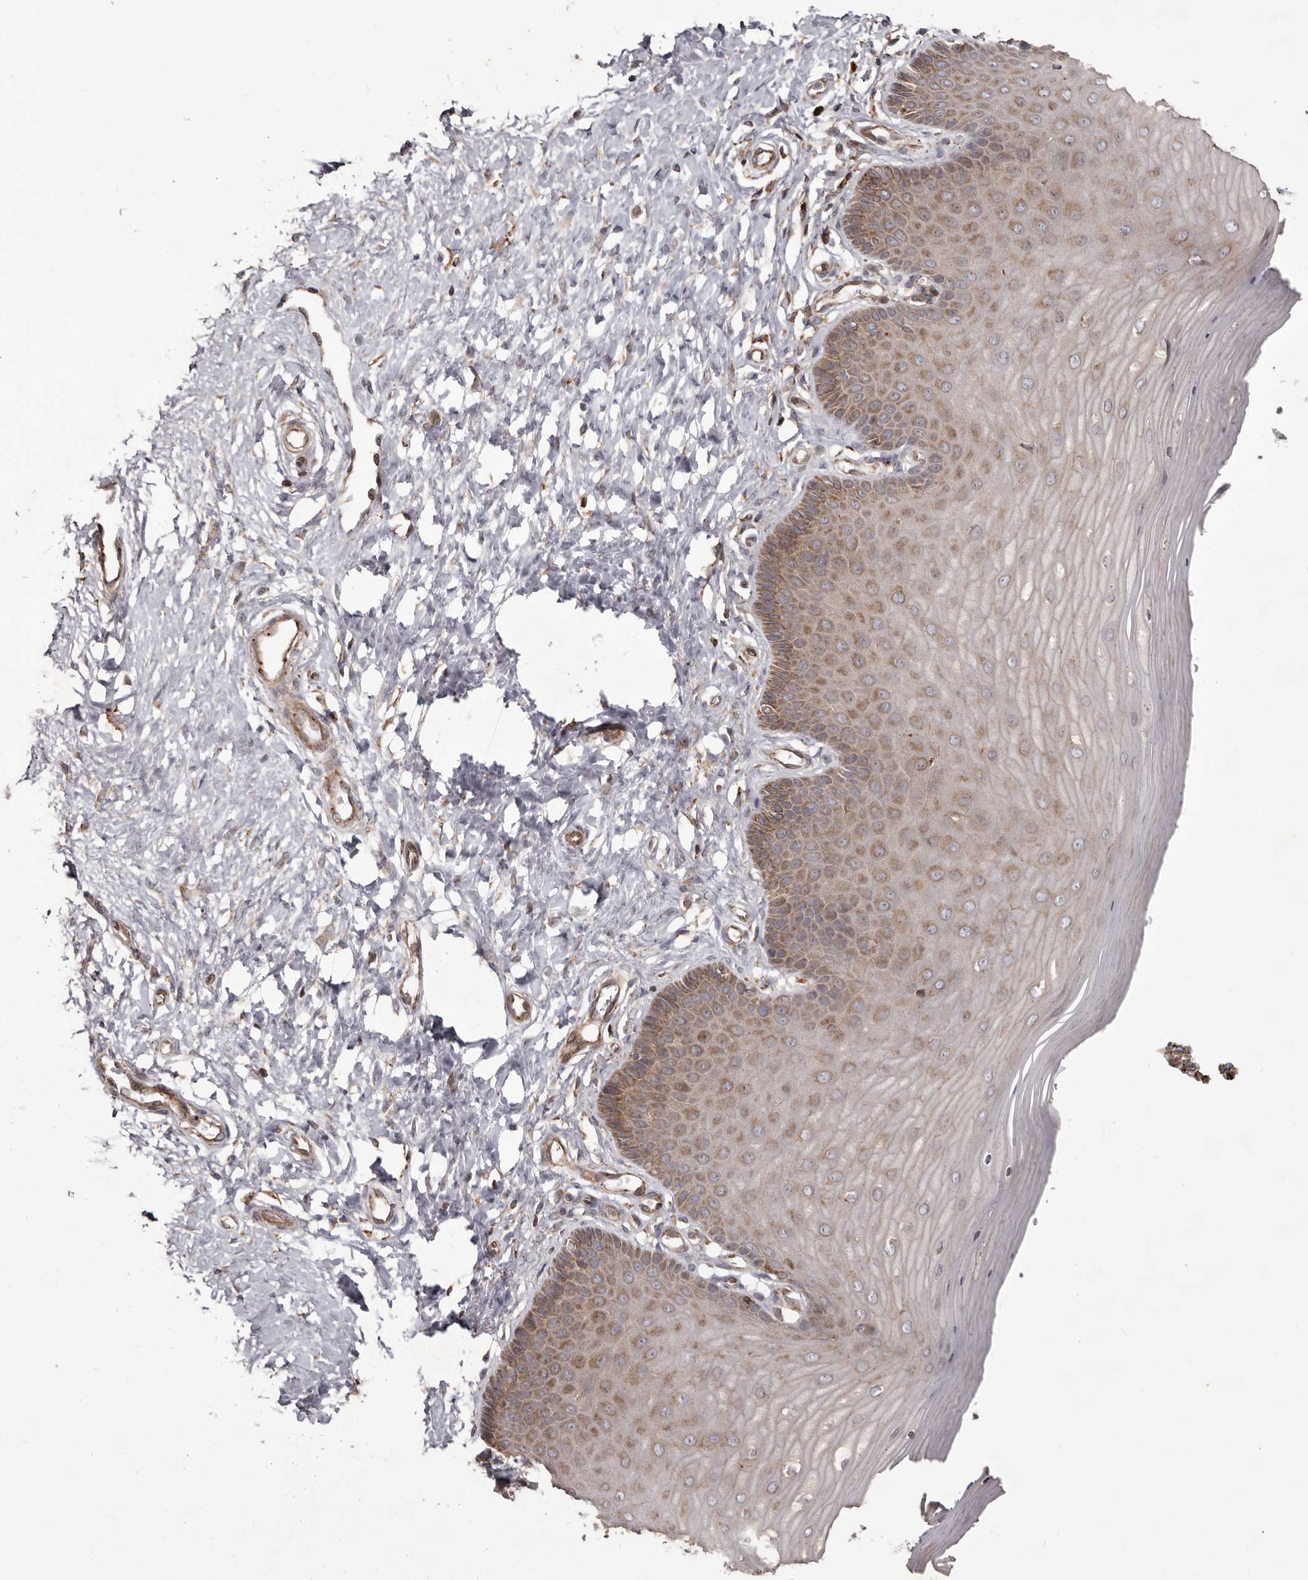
{"staining": {"intensity": "weak", "quantity": "<25%", "location": "cytoplasmic/membranous"}, "tissue": "cervix", "cell_type": "Glandular cells", "image_type": "normal", "snomed": [{"axis": "morphology", "description": "Normal tissue, NOS"}, {"axis": "topography", "description": "Cervix"}], "caption": "Protein analysis of benign cervix reveals no significant staining in glandular cells.", "gene": "NUP43", "patient": {"sex": "female", "age": 55}}